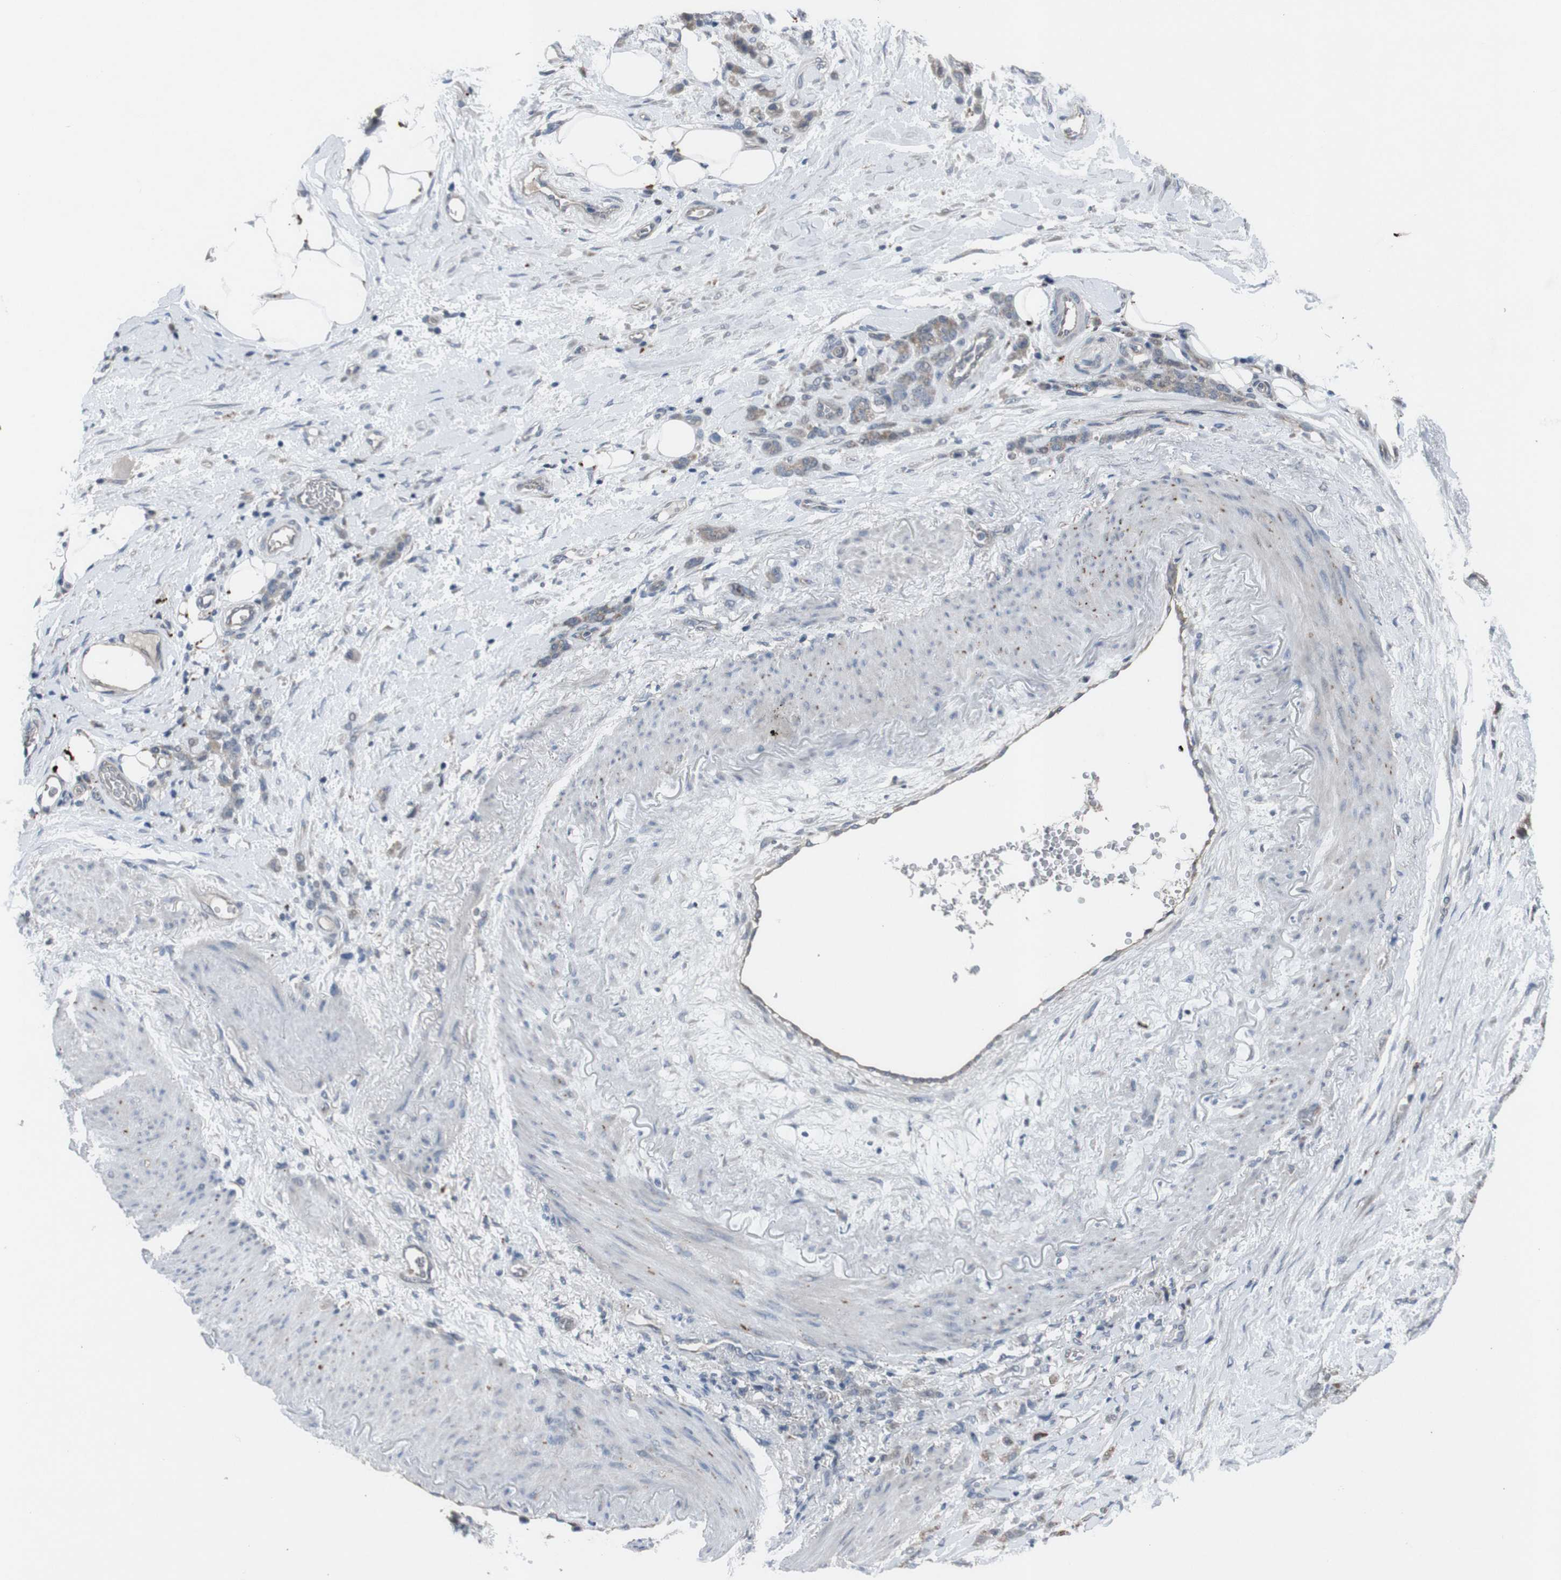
{"staining": {"intensity": "moderate", "quantity": ">75%", "location": "cytoplasmic/membranous"}, "tissue": "stomach cancer", "cell_type": "Tumor cells", "image_type": "cancer", "snomed": [{"axis": "morphology", "description": "Adenocarcinoma, NOS"}, {"axis": "topography", "description": "Stomach"}], "caption": "Stomach cancer stained for a protein displays moderate cytoplasmic/membranous positivity in tumor cells.", "gene": "EFNA5", "patient": {"sex": "male", "age": 82}}